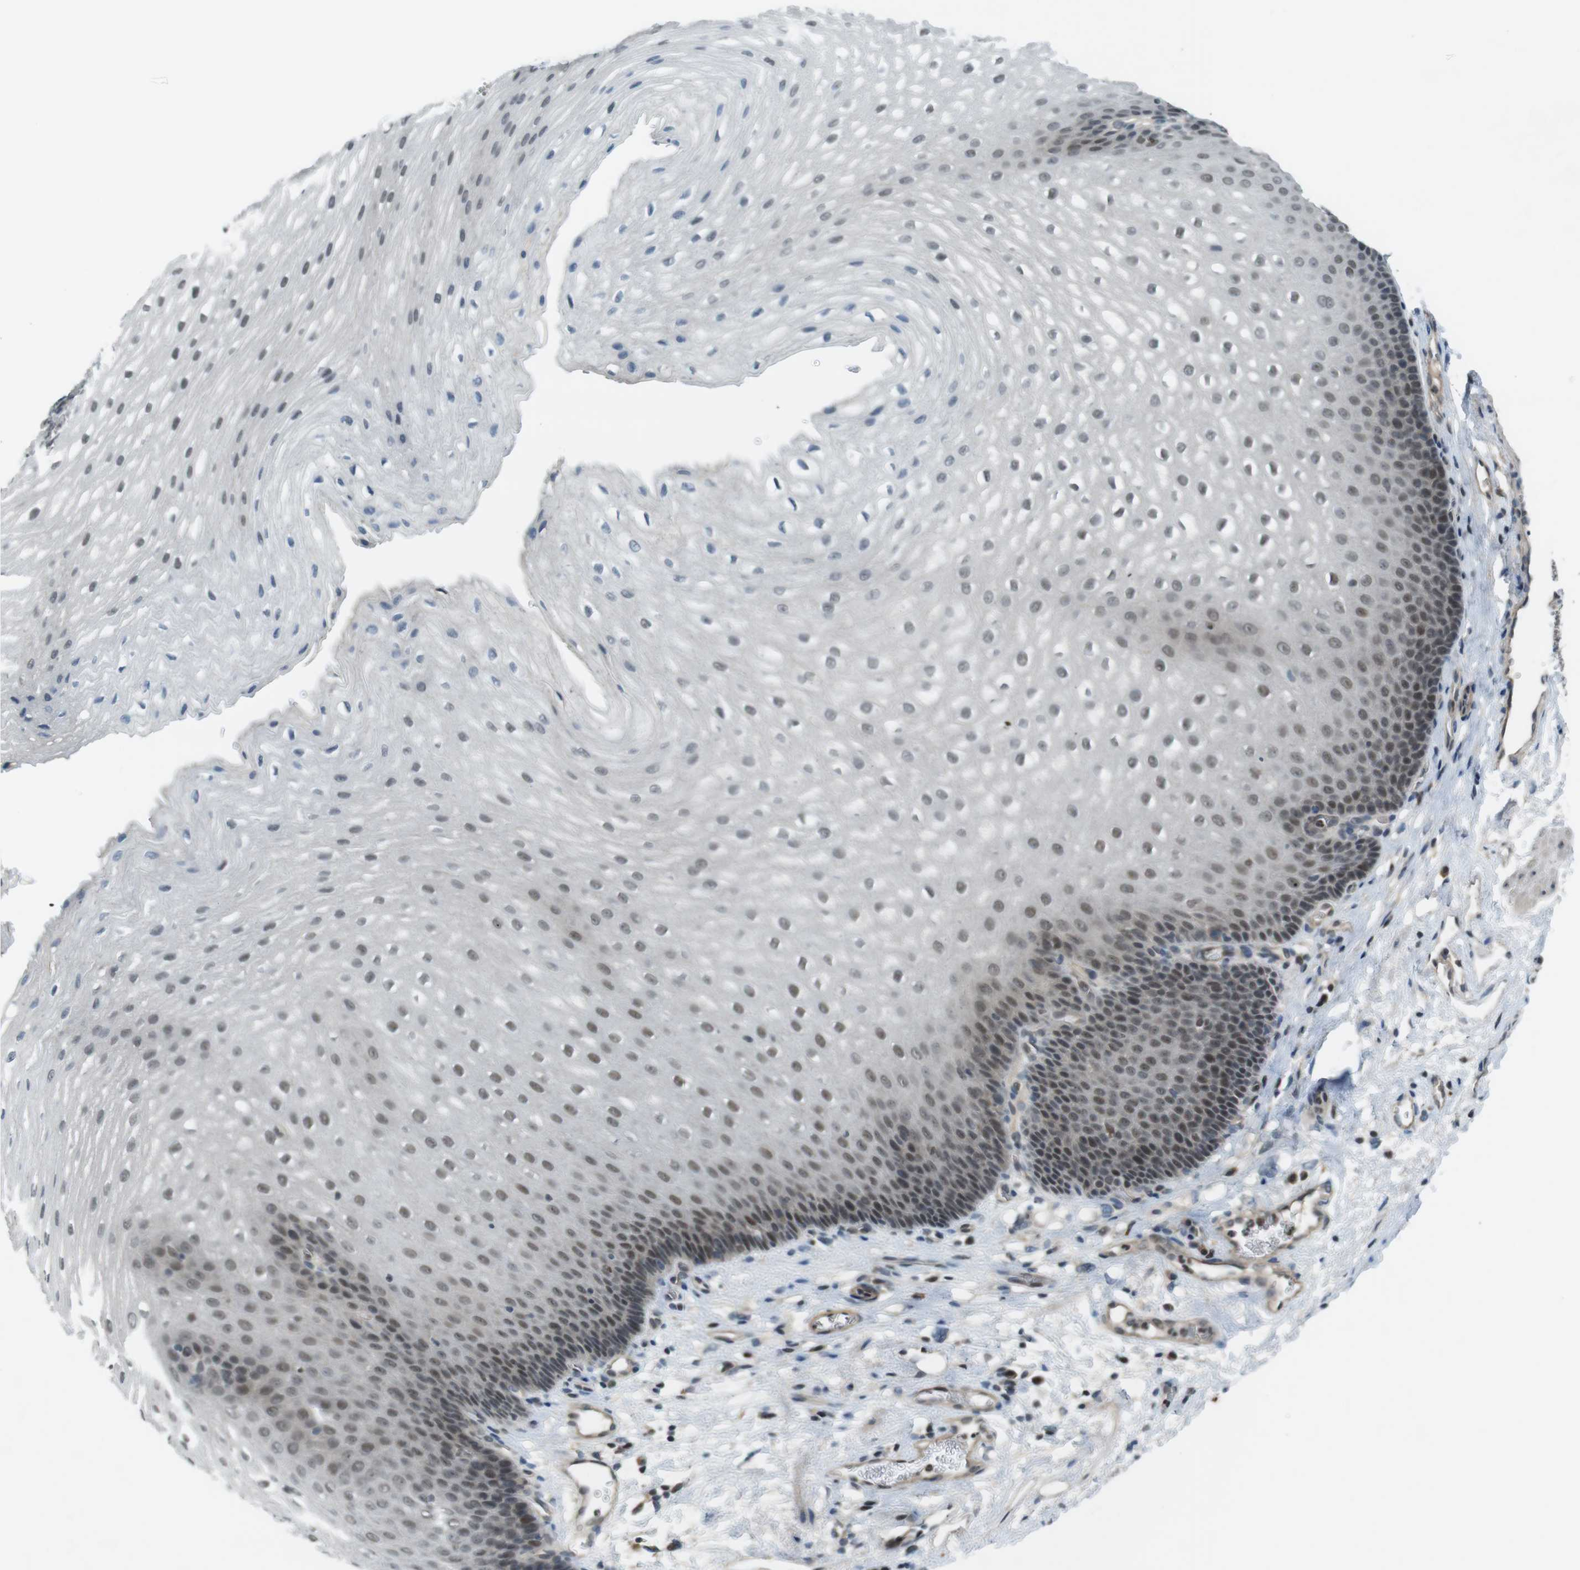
{"staining": {"intensity": "moderate", "quantity": ">75%", "location": "cytoplasmic/membranous"}, "tissue": "esophagus", "cell_type": "Squamous epithelial cells", "image_type": "normal", "snomed": [{"axis": "morphology", "description": "Normal tissue, NOS"}, {"axis": "topography", "description": "Esophagus"}], "caption": "Immunohistochemistry (IHC) photomicrograph of normal human esophagus stained for a protein (brown), which exhibits medium levels of moderate cytoplasmic/membranous expression in approximately >75% of squamous epithelial cells.", "gene": "MAPKAPK5", "patient": {"sex": "male", "age": 48}}